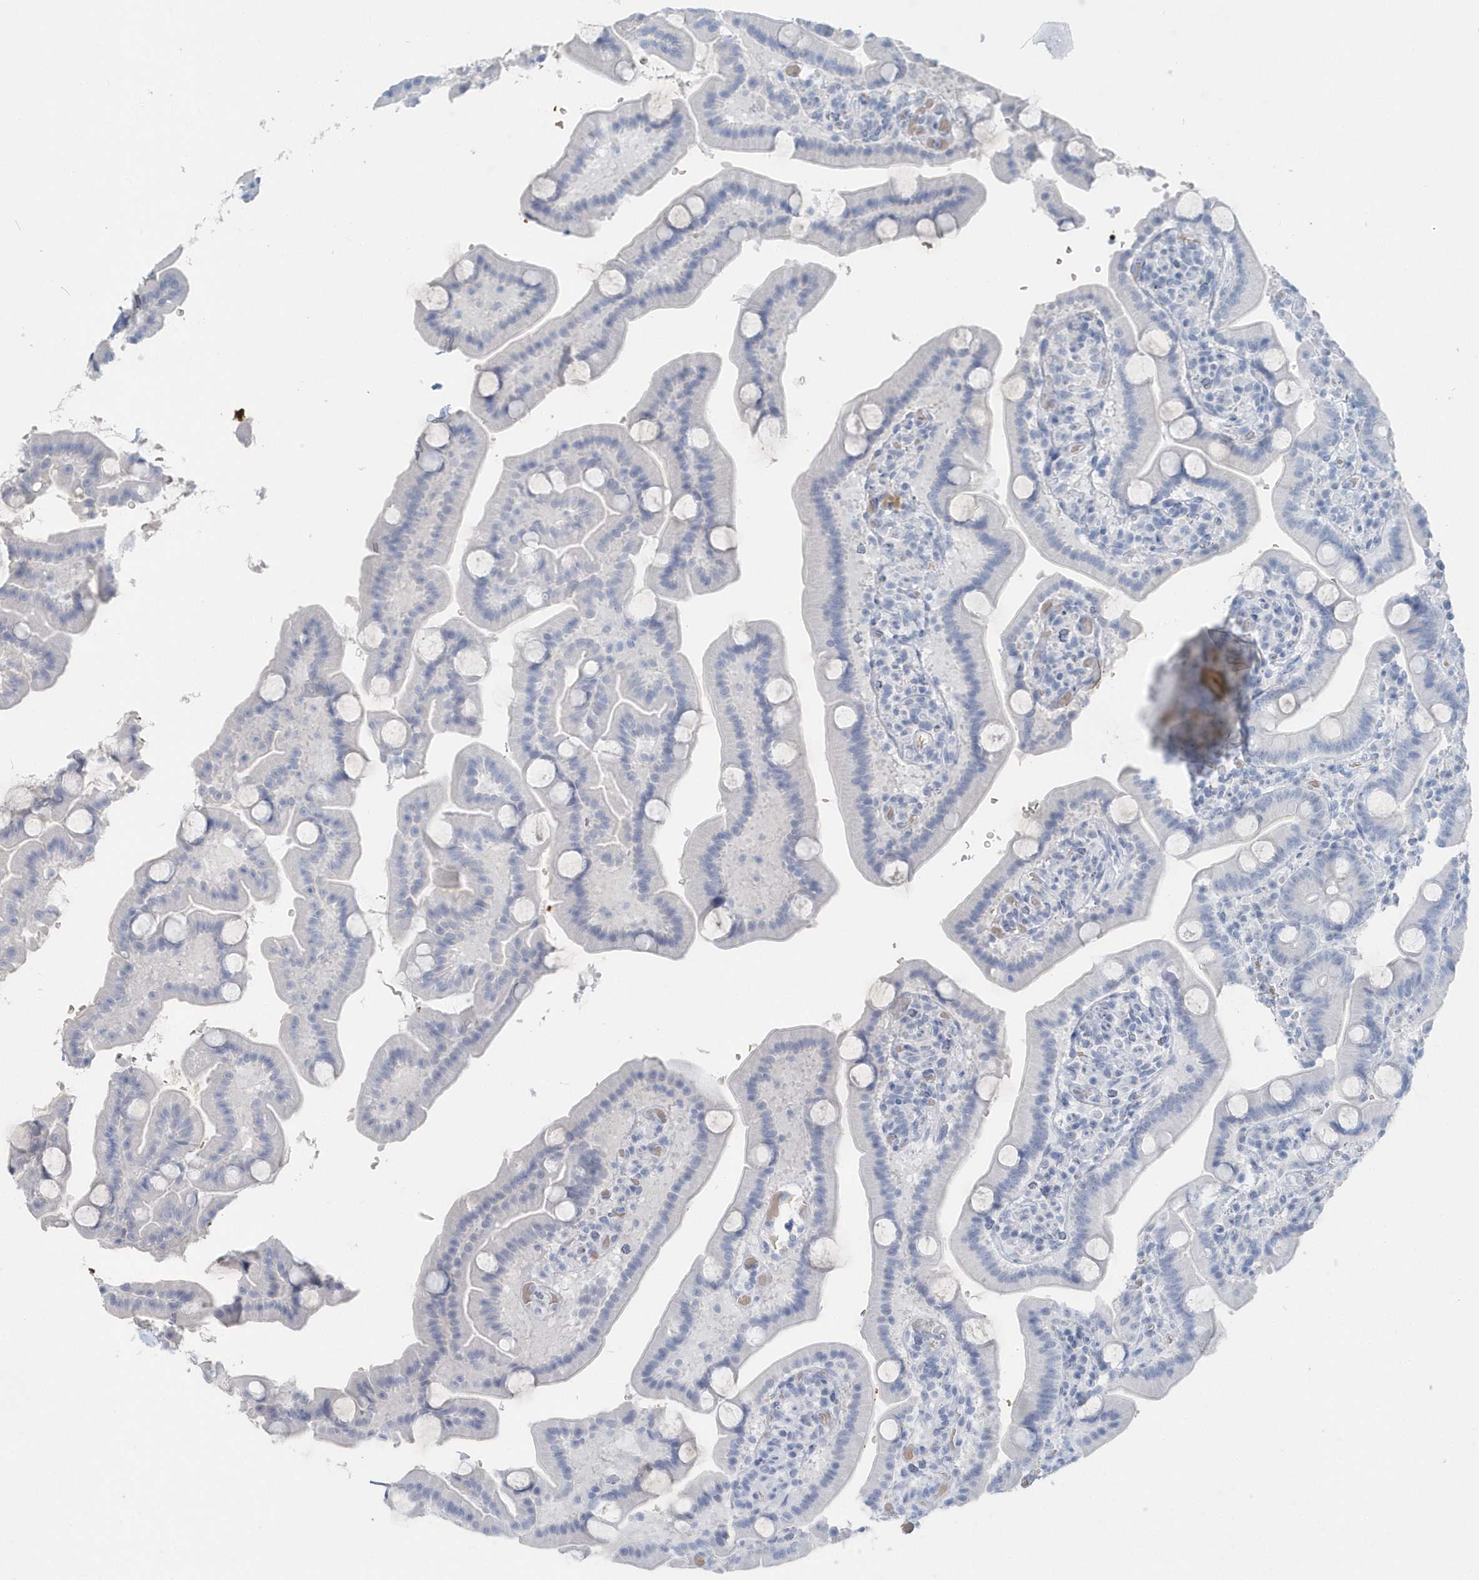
{"staining": {"intensity": "negative", "quantity": "none", "location": "none"}, "tissue": "duodenum", "cell_type": "Glandular cells", "image_type": "normal", "snomed": [{"axis": "morphology", "description": "Normal tissue, NOS"}, {"axis": "topography", "description": "Duodenum"}], "caption": "The histopathology image displays no significant expression in glandular cells of duodenum. (Brightfield microscopy of DAB immunohistochemistry at high magnification).", "gene": "HBA2", "patient": {"sex": "male", "age": 55}}